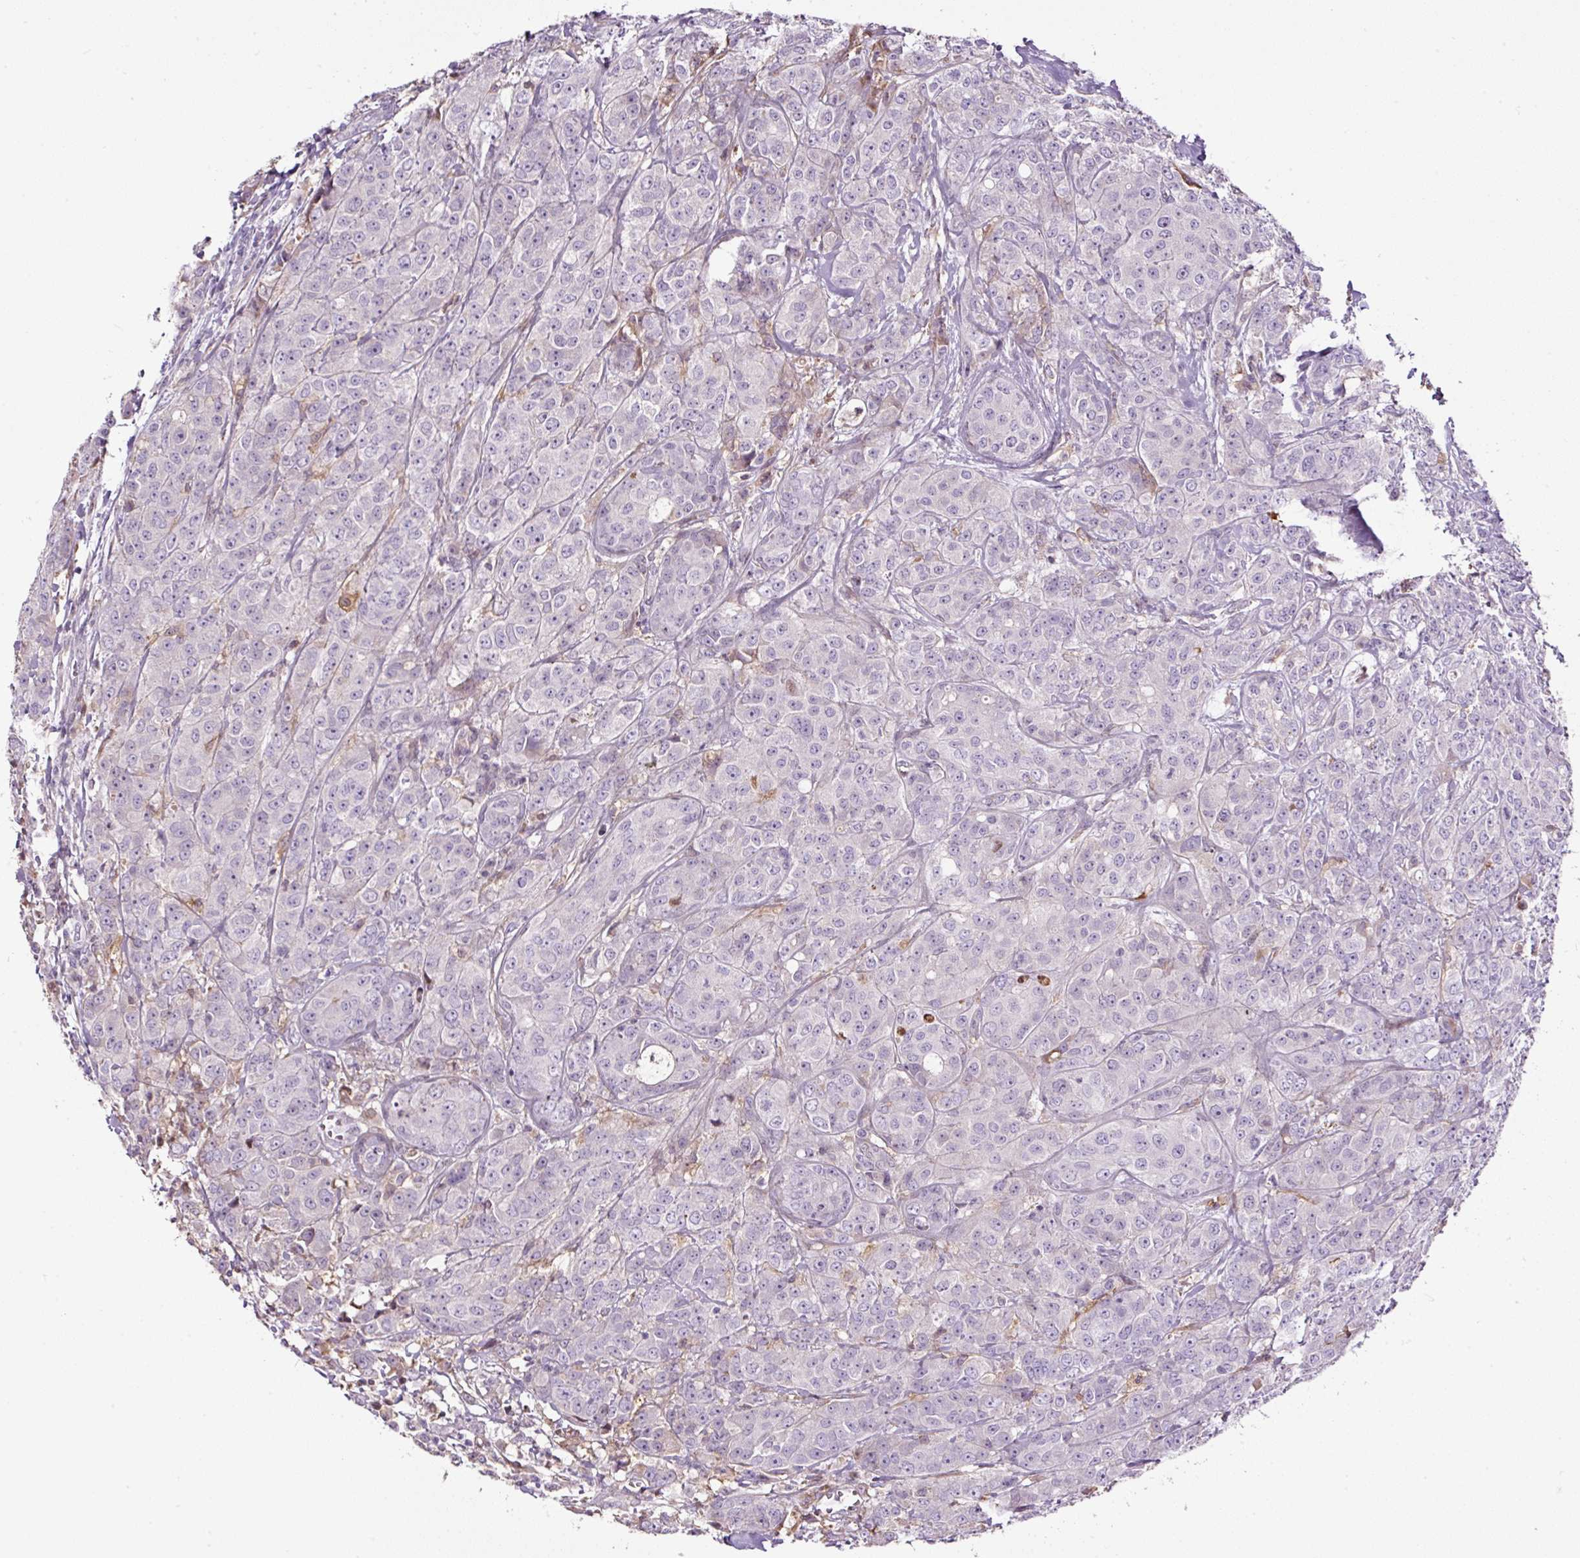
{"staining": {"intensity": "negative", "quantity": "none", "location": "none"}, "tissue": "breast cancer", "cell_type": "Tumor cells", "image_type": "cancer", "snomed": [{"axis": "morphology", "description": "Duct carcinoma"}, {"axis": "topography", "description": "Breast"}], "caption": "Intraductal carcinoma (breast) was stained to show a protein in brown. There is no significant expression in tumor cells.", "gene": "LRRC24", "patient": {"sex": "female", "age": 43}}